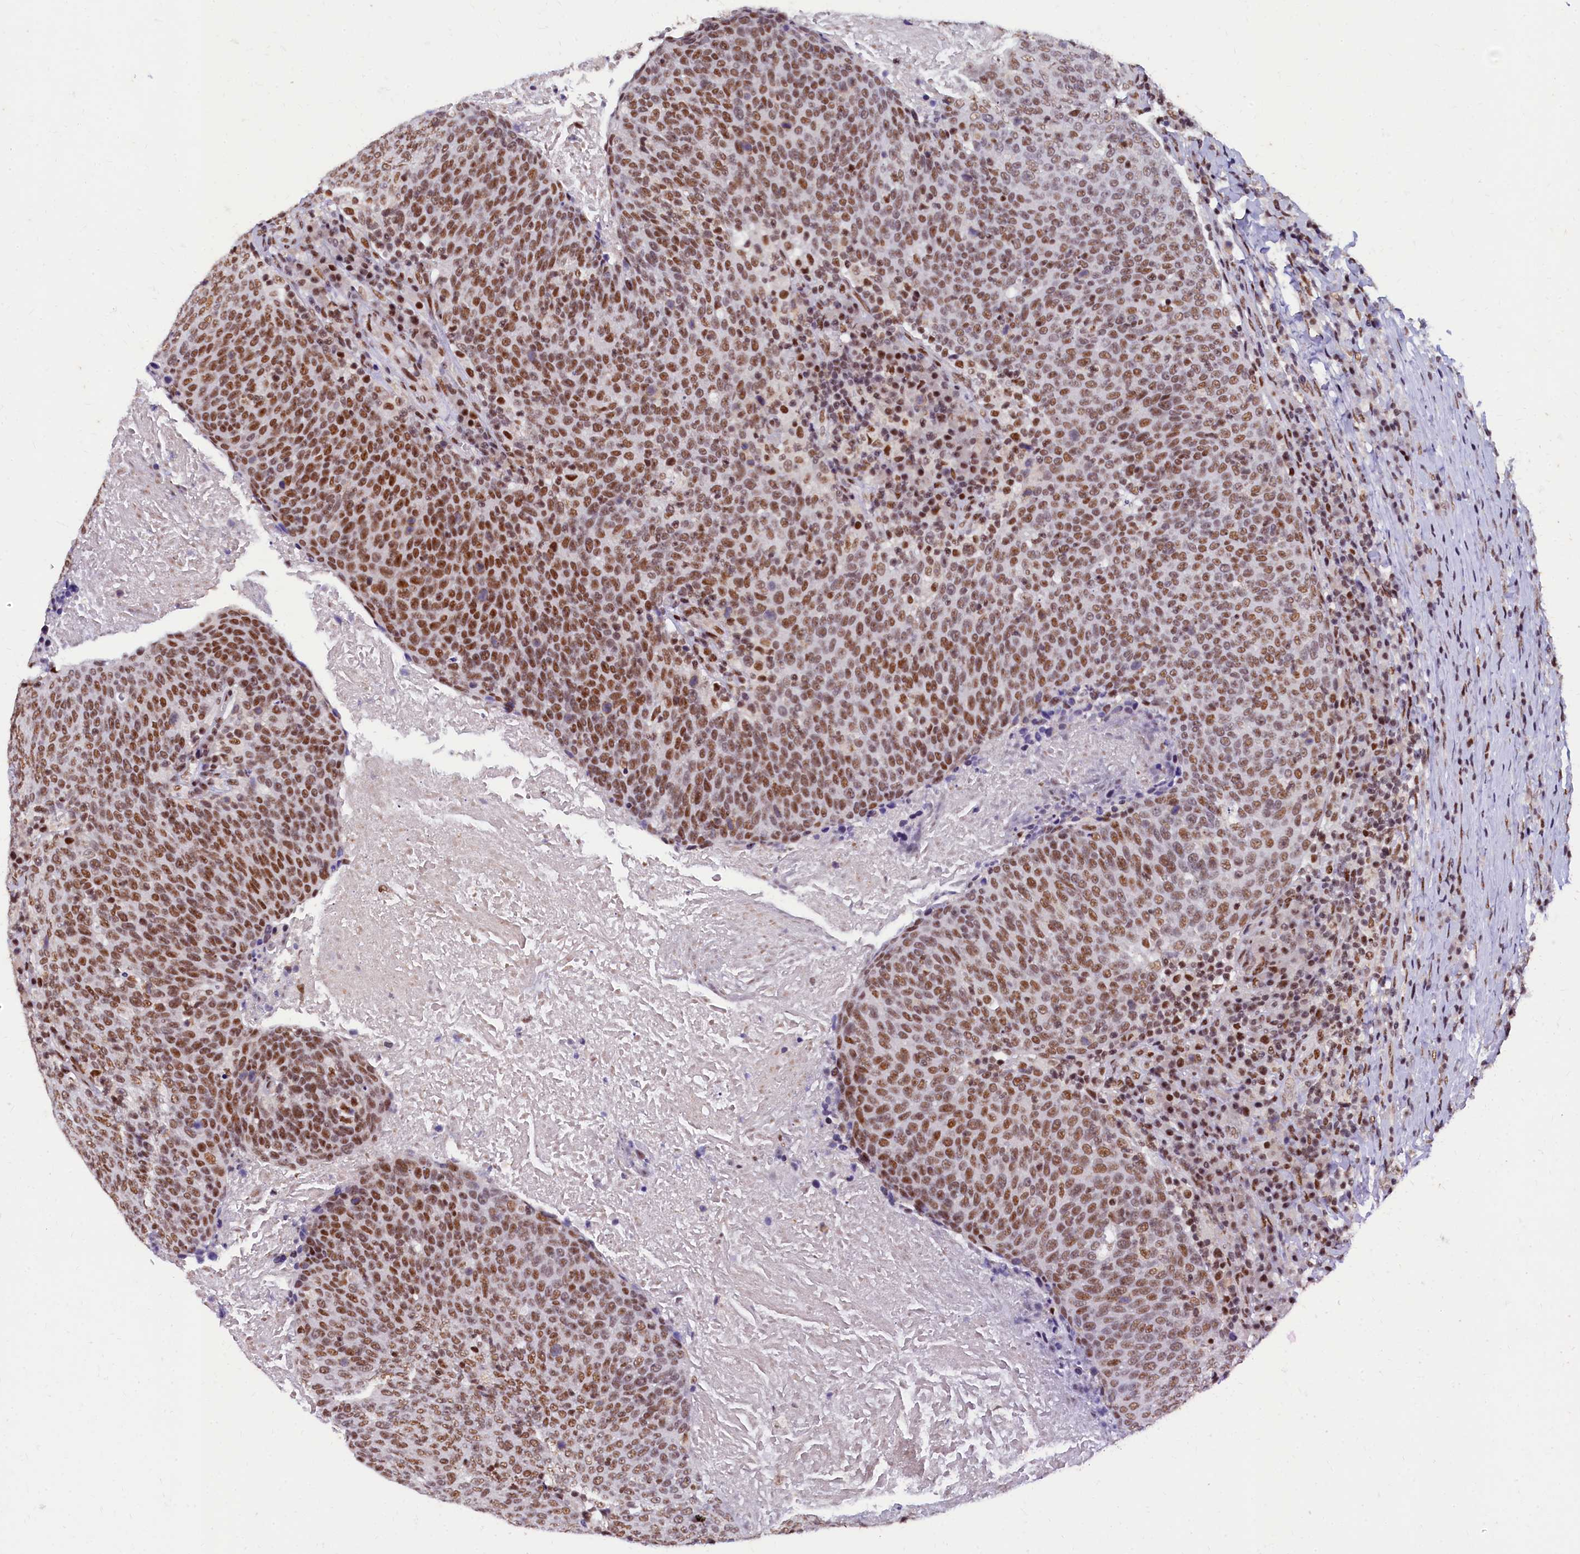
{"staining": {"intensity": "moderate", "quantity": ">75%", "location": "nuclear"}, "tissue": "head and neck cancer", "cell_type": "Tumor cells", "image_type": "cancer", "snomed": [{"axis": "morphology", "description": "Squamous cell carcinoma, NOS"}, {"axis": "morphology", "description": "Squamous cell carcinoma, metastatic, NOS"}, {"axis": "topography", "description": "Lymph node"}, {"axis": "topography", "description": "Head-Neck"}], "caption": "Head and neck squamous cell carcinoma stained for a protein exhibits moderate nuclear positivity in tumor cells. The staining is performed using DAB brown chromogen to label protein expression. The nuclei are counter-stained blue using hematoxylin.", "gene": "CPSF7", "patient": {"sex": "male", "age": 62}}